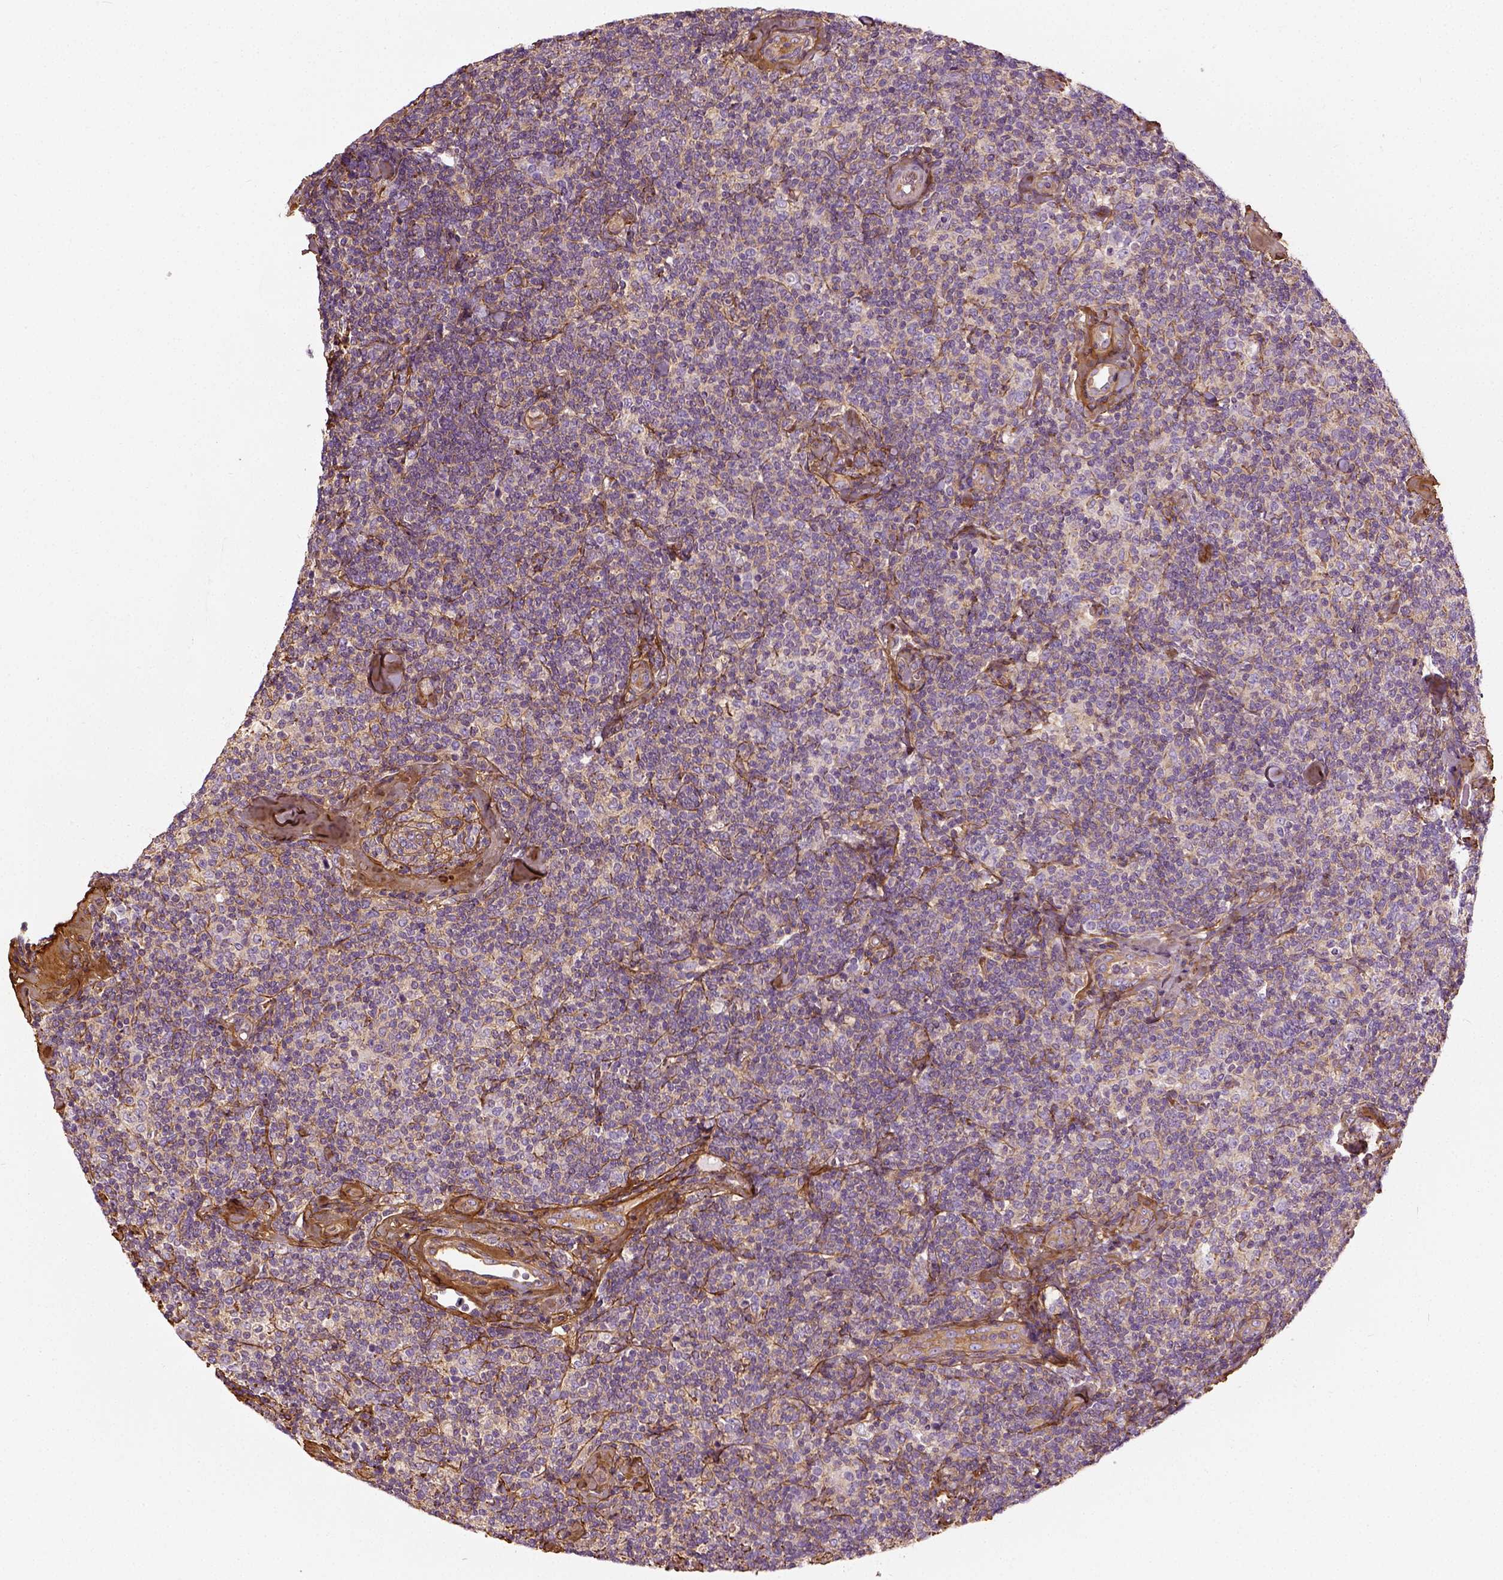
{"staining": {"intensity": "weak", "quantity": ">75%", "location": "cytoplasmic/membranous"}, "tissue": "lymphoma", "cell_type": "Tumor cells", "image_type": "cancer", "snomed": [{"axis": "morphology", "description": "Malignant lymphoma, non-Hodgkin's type, Low grade"}, {"axis": "topography", "description": "Lymph node"}], "caption": "Tumor cells demonstrate low levels of weak cytoplasmic/membranous positivity in about >75% of cells in human lymphoma. The protein of interest is stained brown, and the nuclei are stained in blue (DAB (3,3'-diaminobenzidine) IHC with brightfield microscopy, high magnification).", "gene": "COL6A2", "patient": {"sex": "female", "age": 56}}